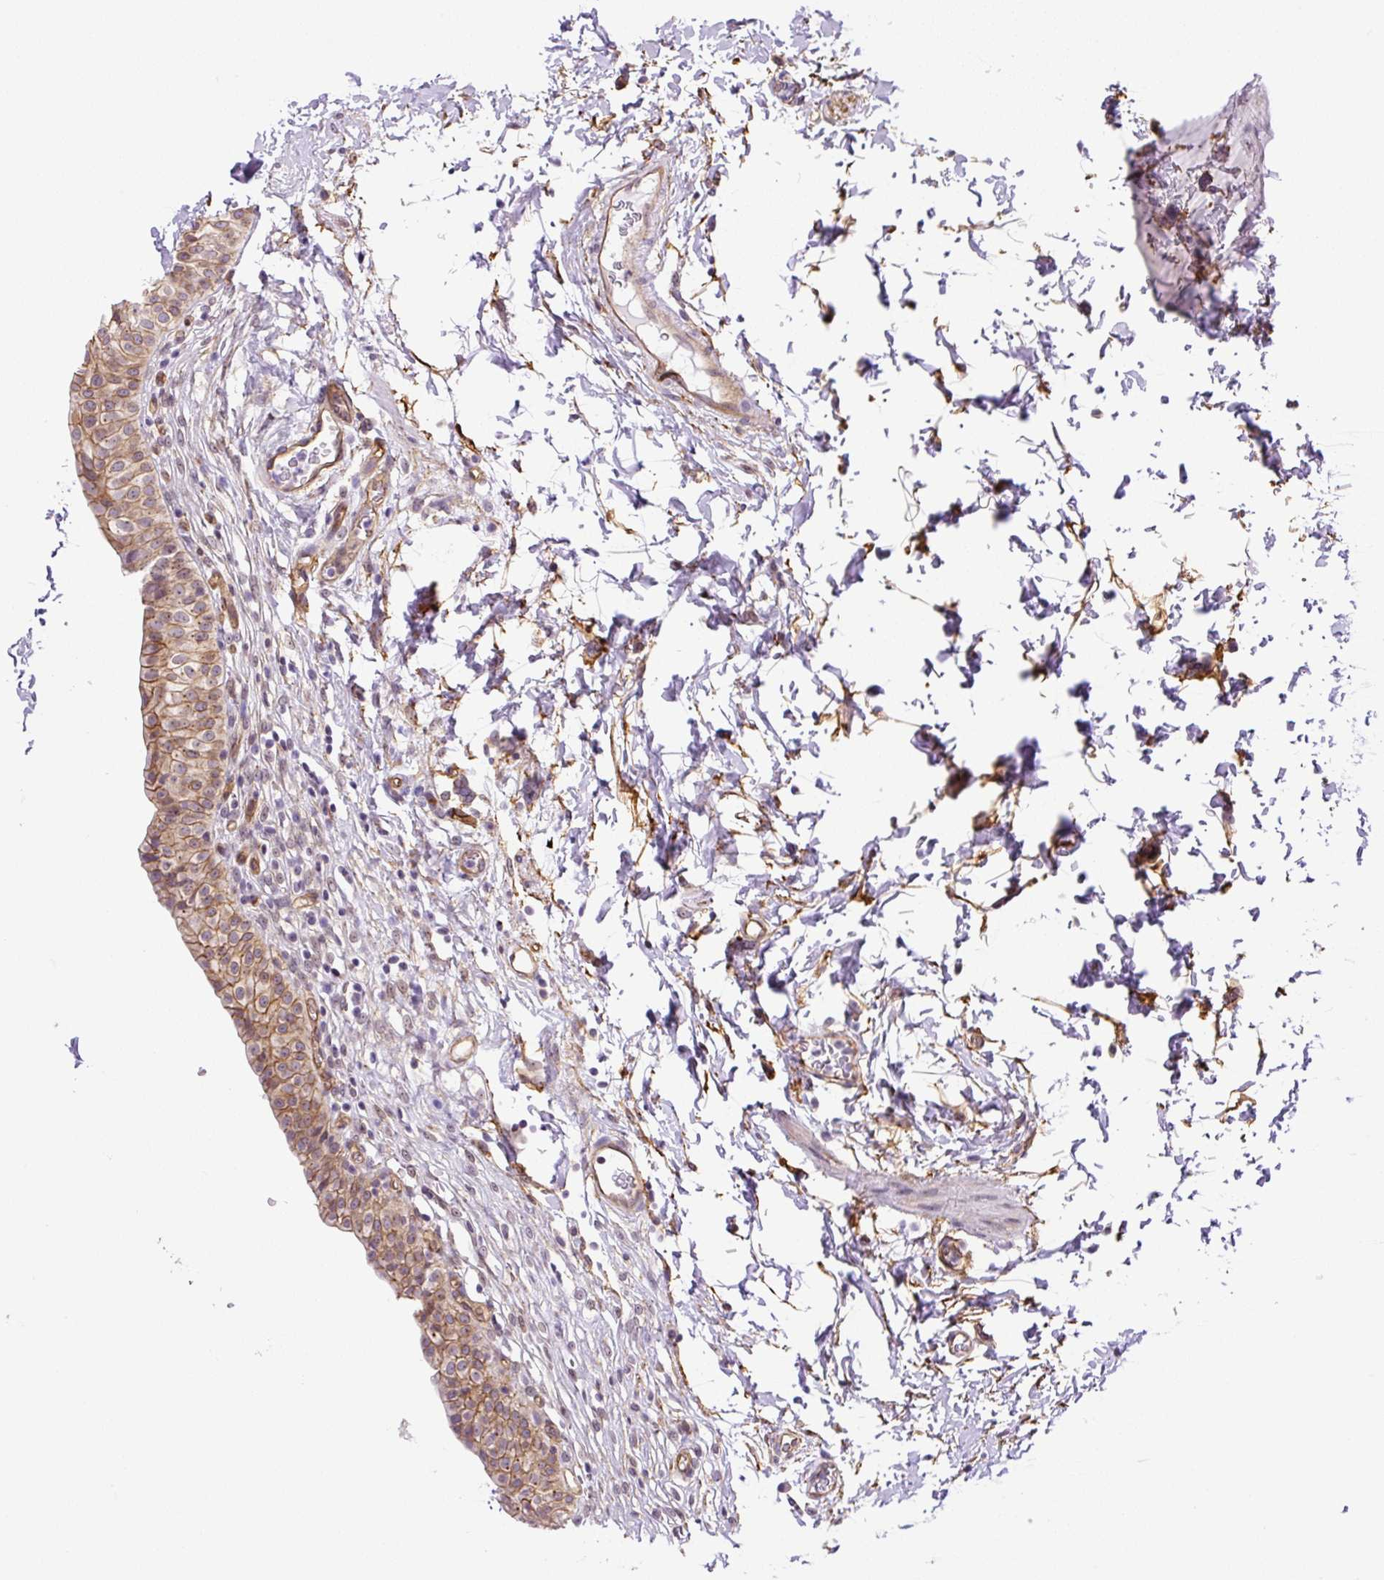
{"staining": {"intensity": "moderate", "quantity": ">75%", "location": "cytoplasmic/membranous,nuclear"}, "tissue": "urinary bladder", "cell_type": "Urothelial cells", "image_type": "normal", "snomed": [{"axis": "morphology", "description": "Normal tissue, NOS"}, {"axis": "topography", "description": "Urinary bladder"}, {"axis": "topography", "description": "Peripheral nerve tissue"}], "caption": "Protein expression analysis of normal human urinary bladder reveals moderate cytoplasmic/membranous,nuclear expression in approximately >75% of urothelial cells.", "gene": "MYO5C", "patient": {"sex": "male", "age": 55}}